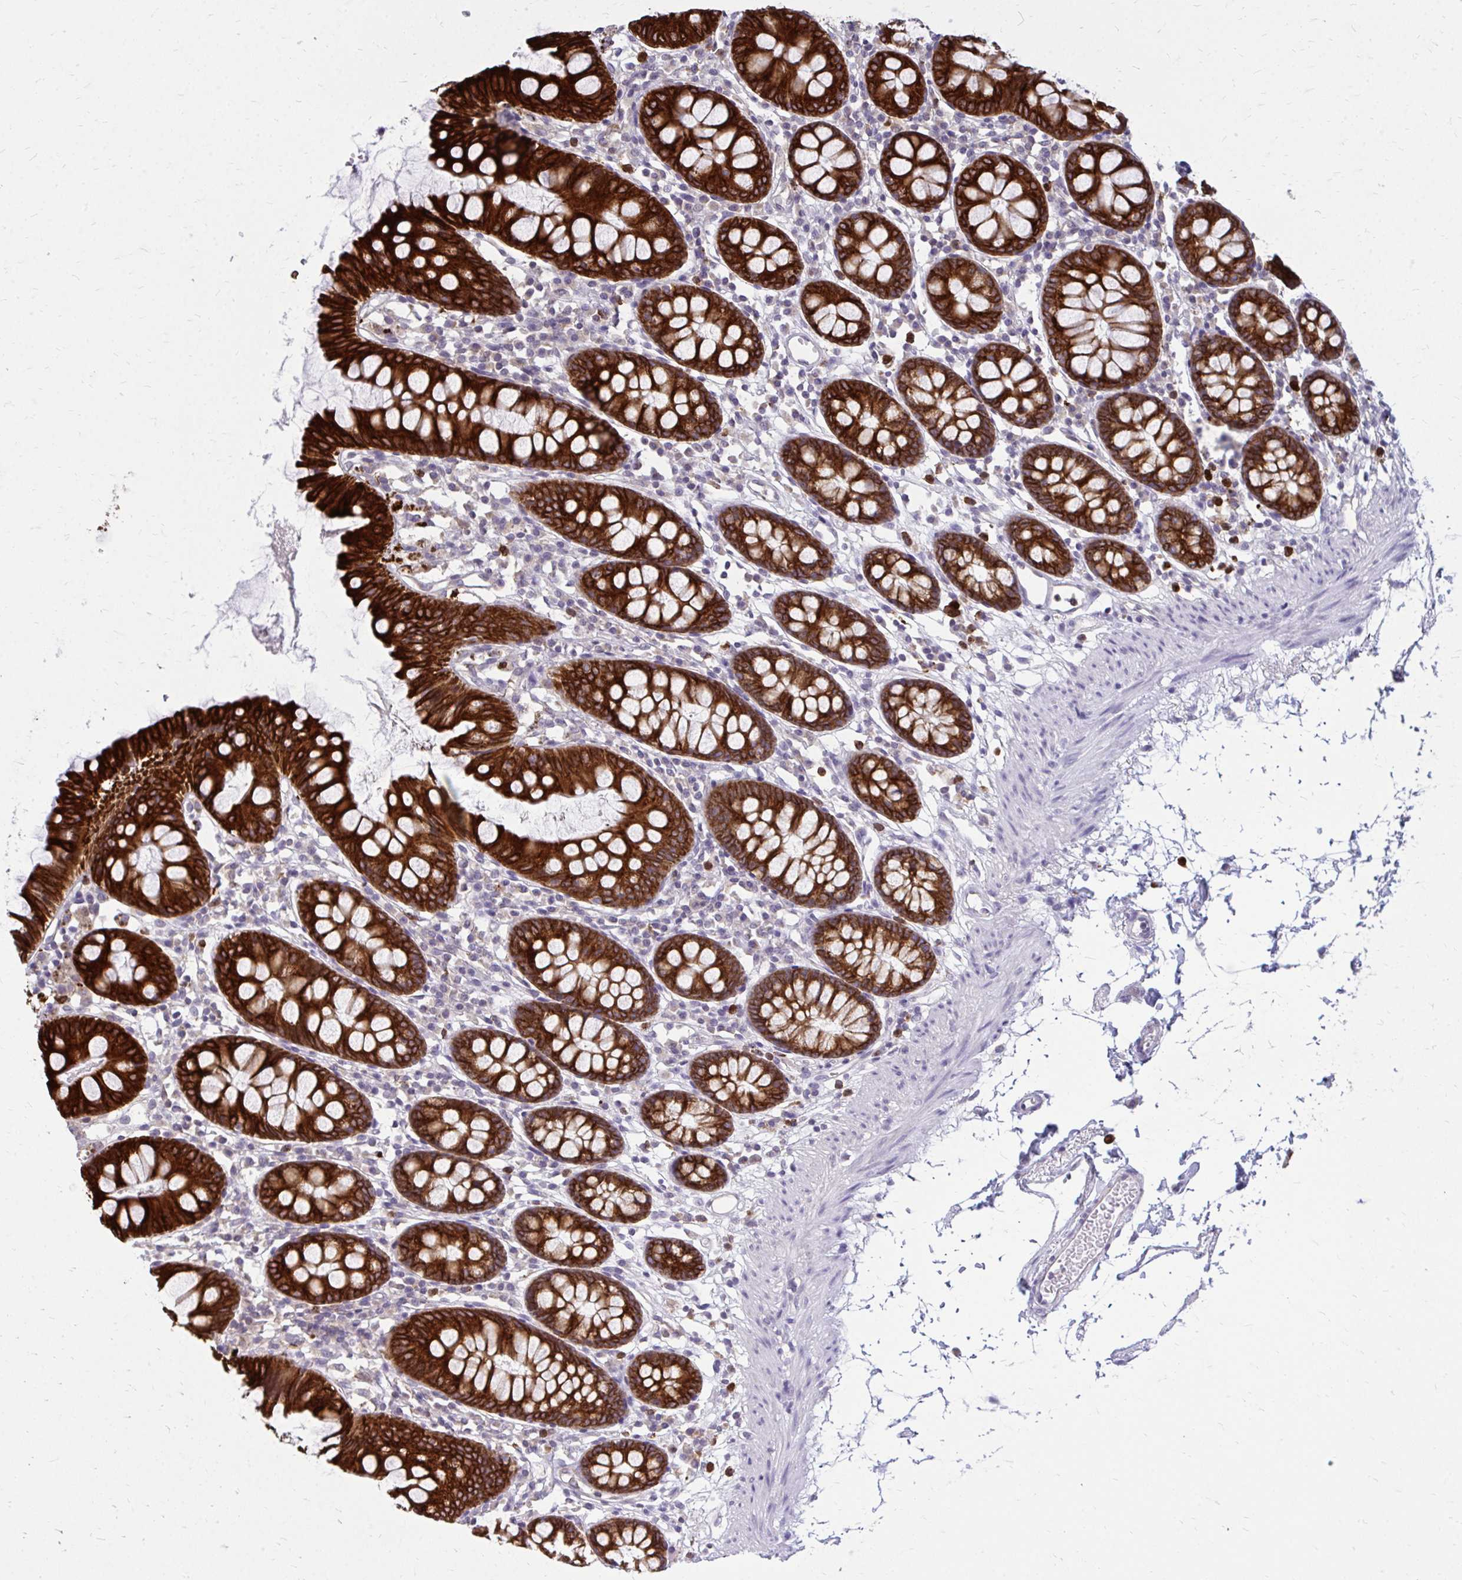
{"staining": {"intensity": "negative", "quantity": "none", "location": "none"}, "tissue": "colon", "cell_type": "Endothelial cells", "image_type": "normal", "snomed": [{"axis": "morphology", "description": "Normal tissue, NOS"}, {"axis": "topography", "description": "Colon"}], "caption": "Normal colon was stained to show a protein in brown. There is no significant staining in endothelial cells. The staining is performed using DAB (3,3'-diaminobenzidine) brown chromogen with nuclei counter-stained in using hematoxylin.", "gene": "ACSL5", "patient": {"sex": "female", "age": 84}}